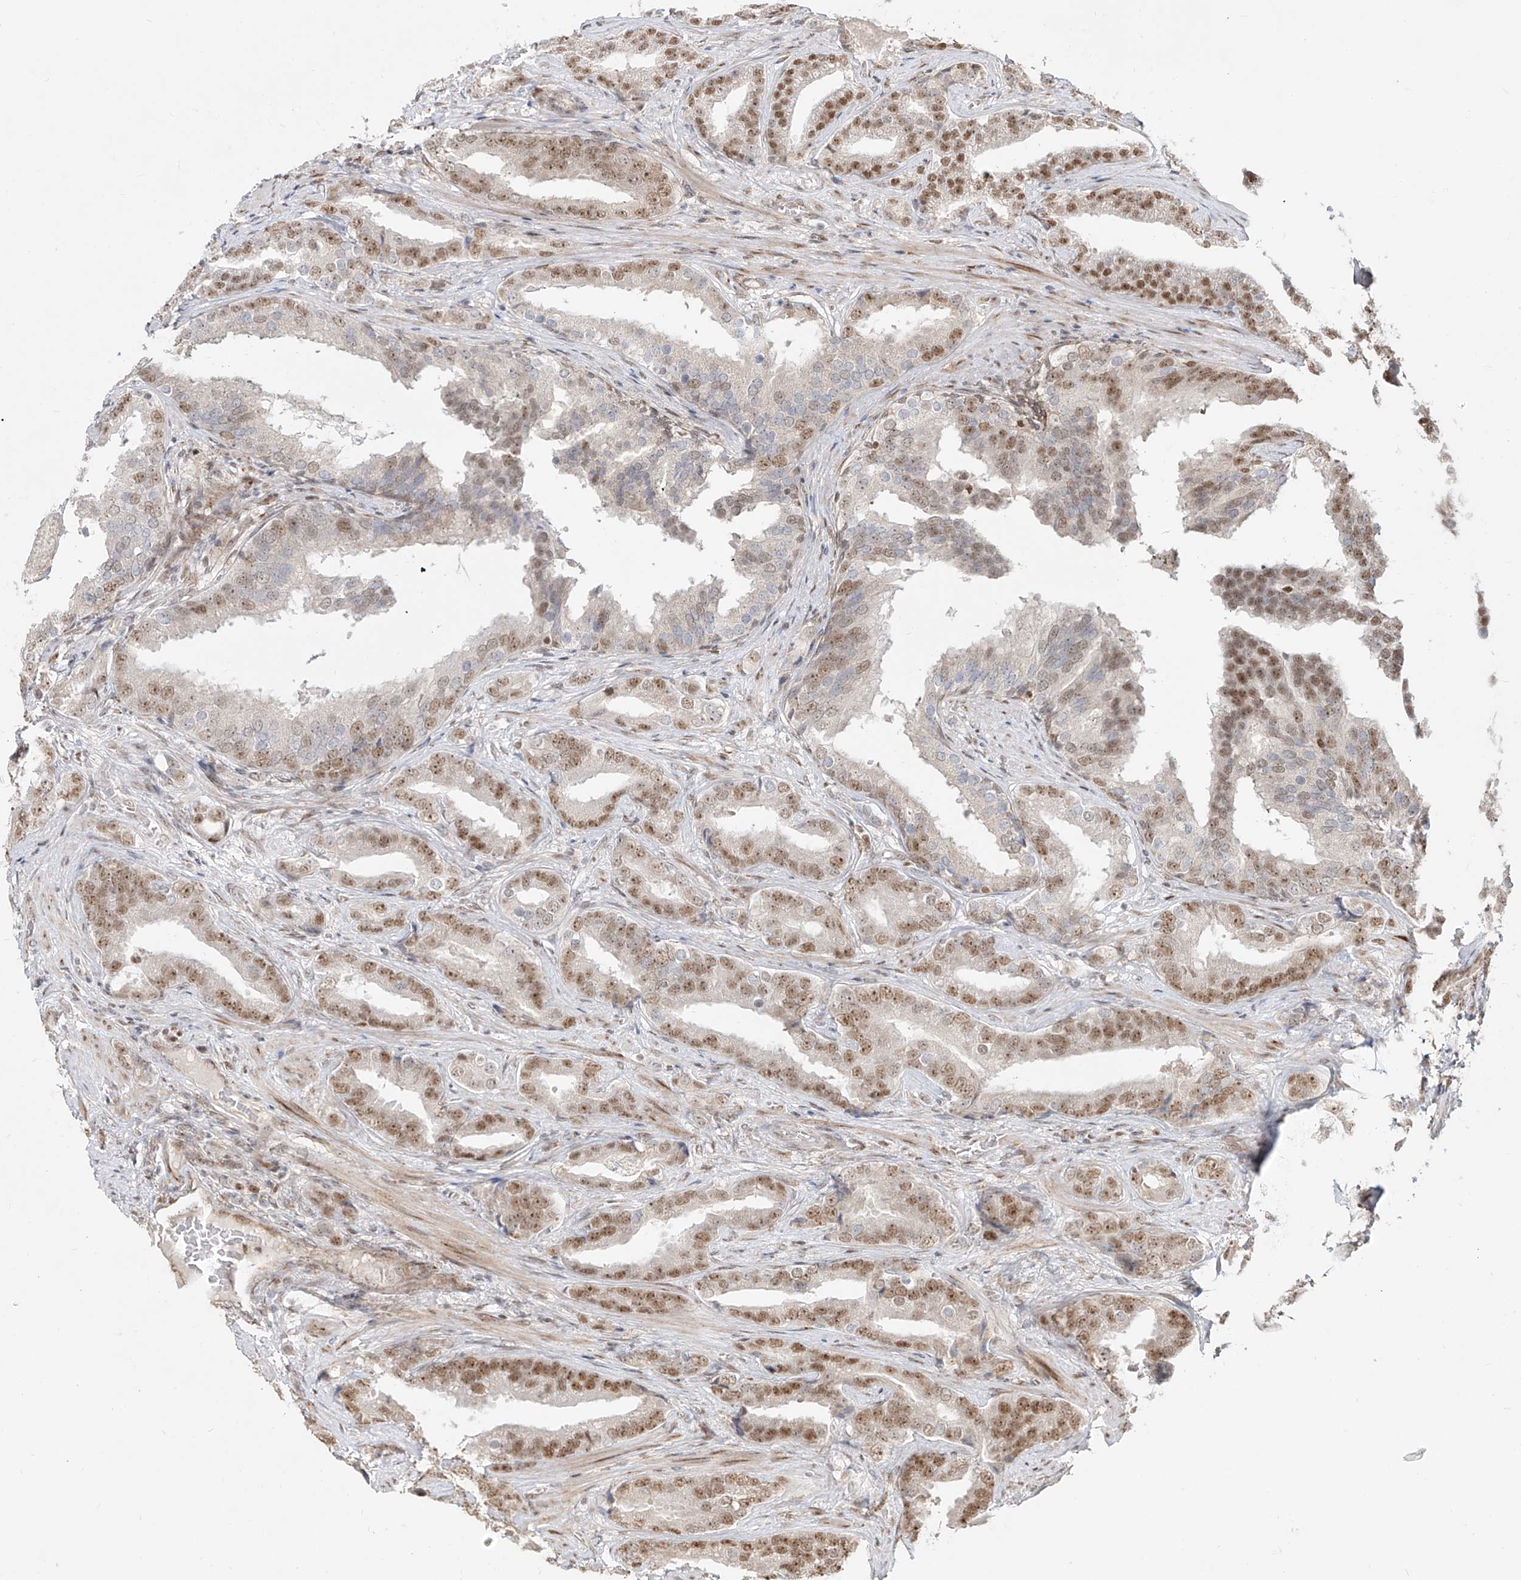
{"staining": {"intensity": "moderate", "quantity": ">75%", "location": "nuclear"}, "tissue": "prostate cancer", "cell_type": "Tumor cells", "image_type": "cancer", "snomed": [{"axis": "morphology", "description": "Adenocarcinoma, Low grade"}, {"axis": "topography", "description": "Prostate"}], "caption": "Prostate adenocarcinoma (low-grade) stained for a protein displays moderate nuclear positivity in tumor cells.", "gene": "ZNF710", "patient": {"sex": "male", "age": 67}}